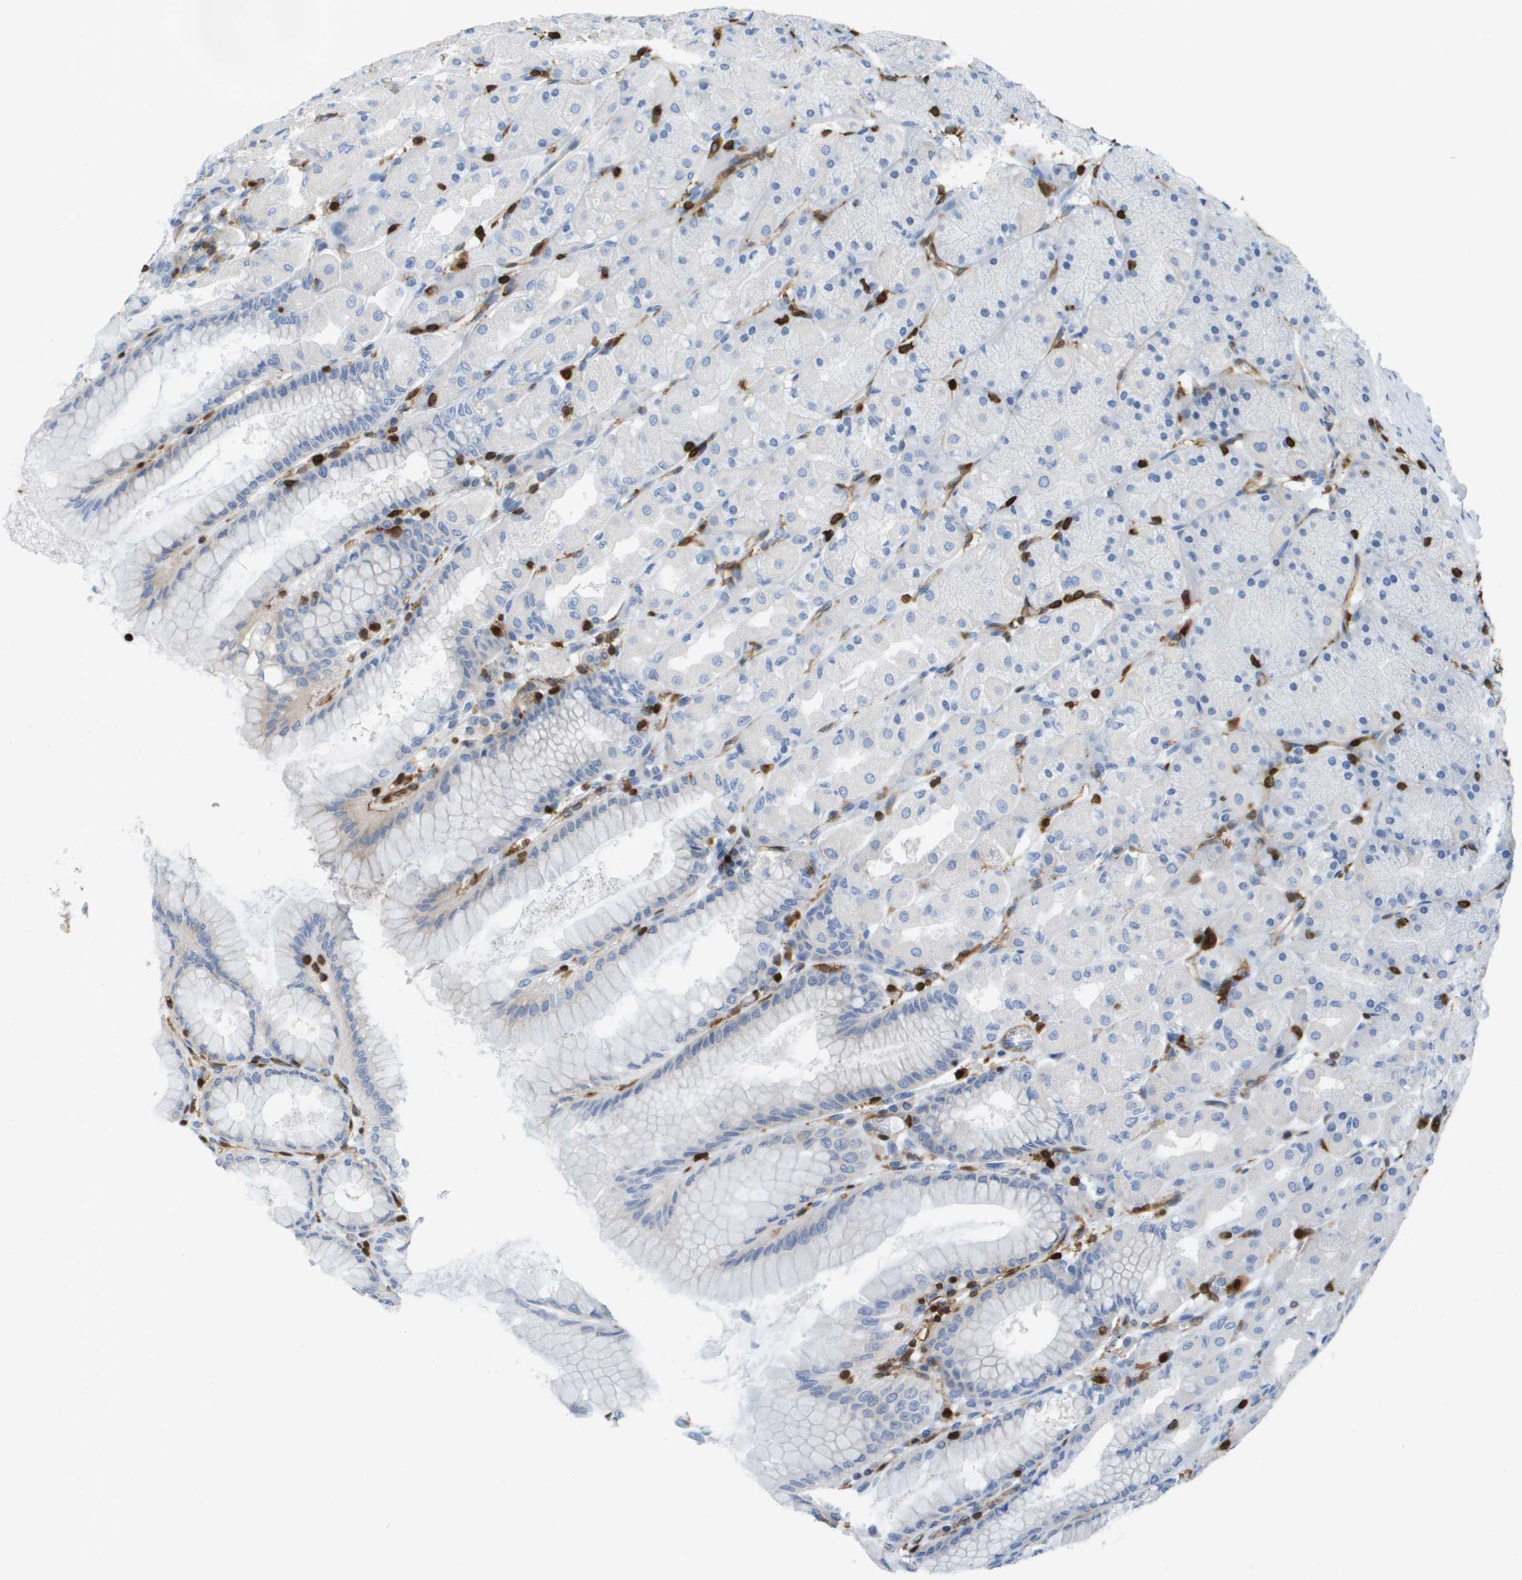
{"staining": {"intensity": "negative", "quantity": "none", "location": "none"}, "tissue": "stomach", "cell_type": "Glandular cells", "image_type": "normal", "snomed": [{"axis": "morphology", "description": "Normal tissue, NOS"}, {"axis": "topography", "description": "Stomach, upper"}], "caption": "Benign stomach was stained to show a protein in brown. There is no significant staining in glandular cells. Nuclei are stained in blue.", "gene": "DOCK5", "patient": {"sex": "female", "age": 56}}